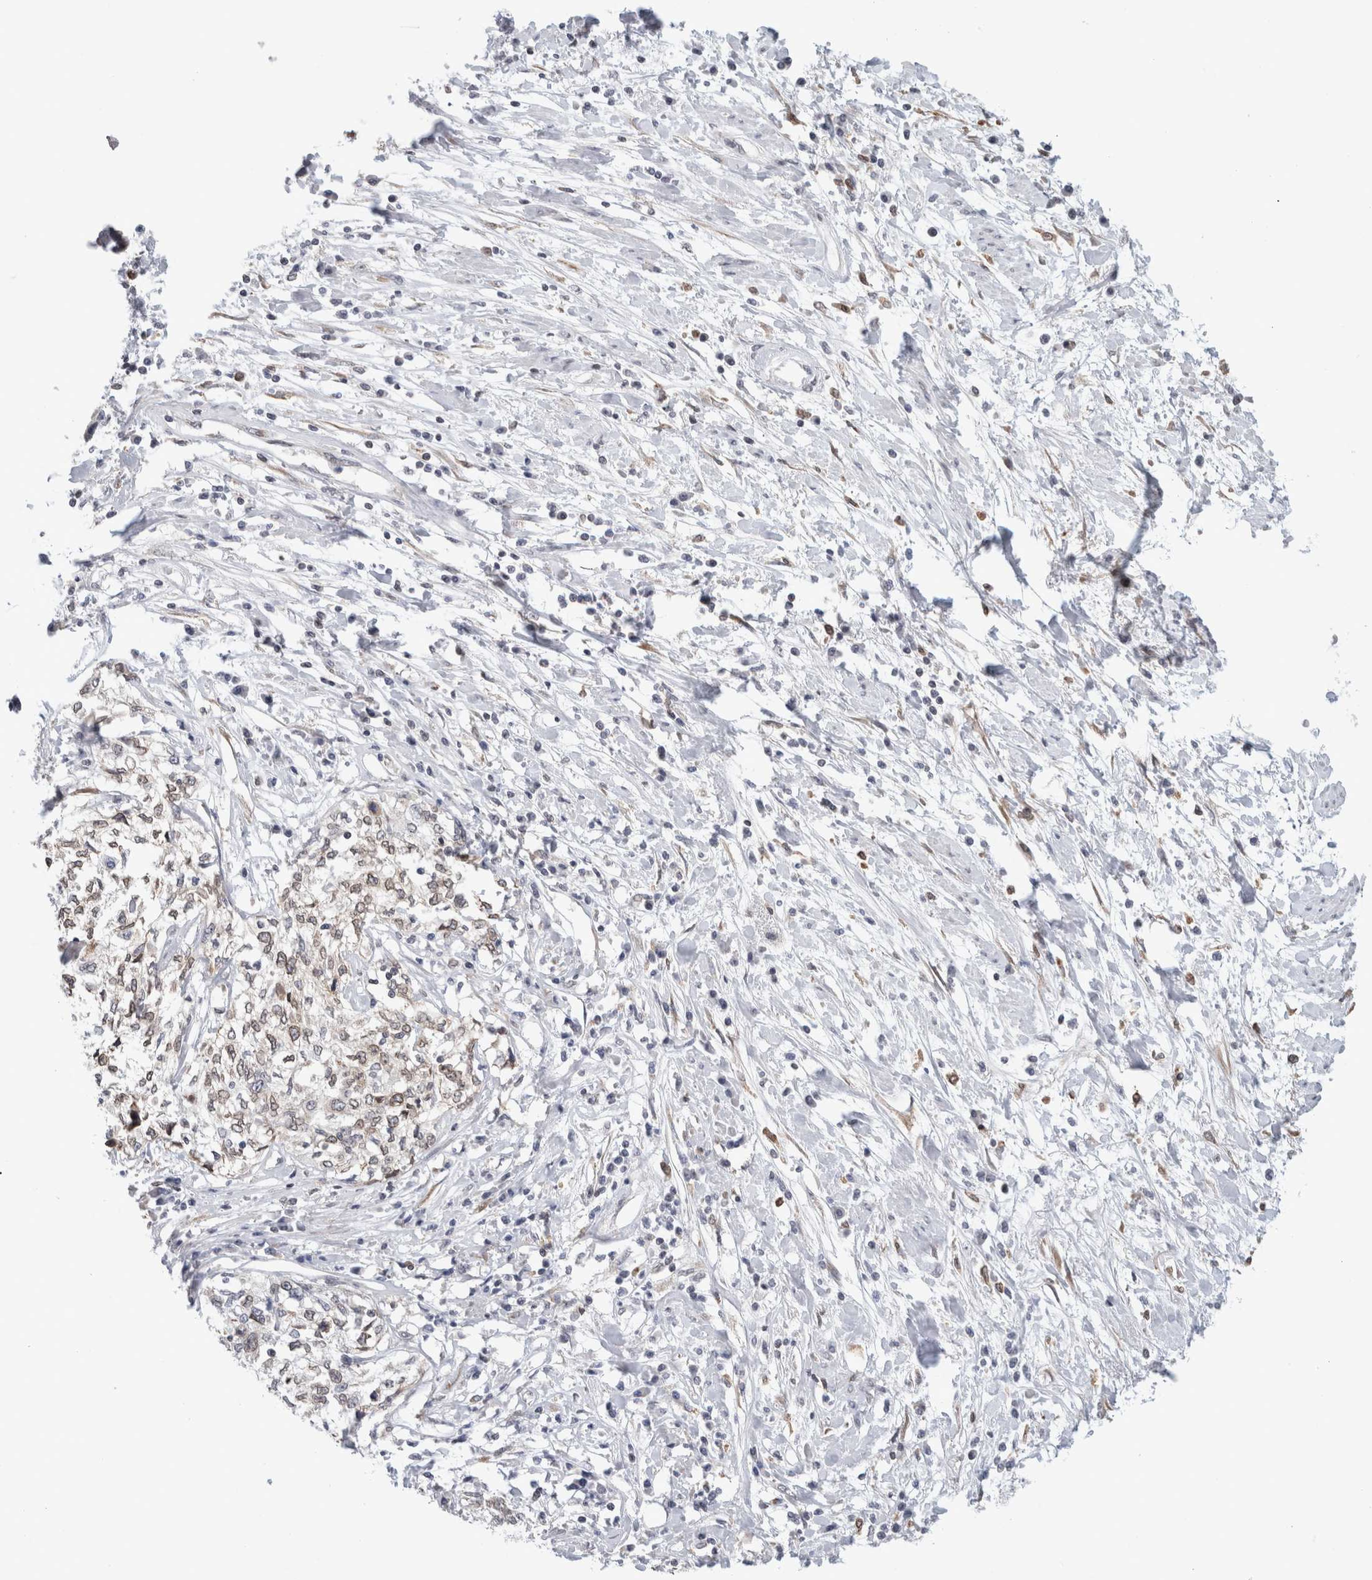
{"staining": {"intensity": "weak", "quantity": ">75%", "location": "cytoplasmic/membranous,nuclear"}, "tissue": "cervical cancer", "cell_type": "Tumor cells", "image_type": "cancer", "snomed": [{"axis": "morphology", "description": "Squamous cell carcinoma, NOS"}, {"axis": "topography", "description": "Cervix"}], "caption": "Protein staining by immunohistochemistry demonstrates weak cytoplasmic/membranous and nuclear positivity in approximately >75% of tumor cells in cervical cancer (squamous cell carcinoma).", "gene": "RBMX2", "patient": {"sex": "female", "age": 57}}